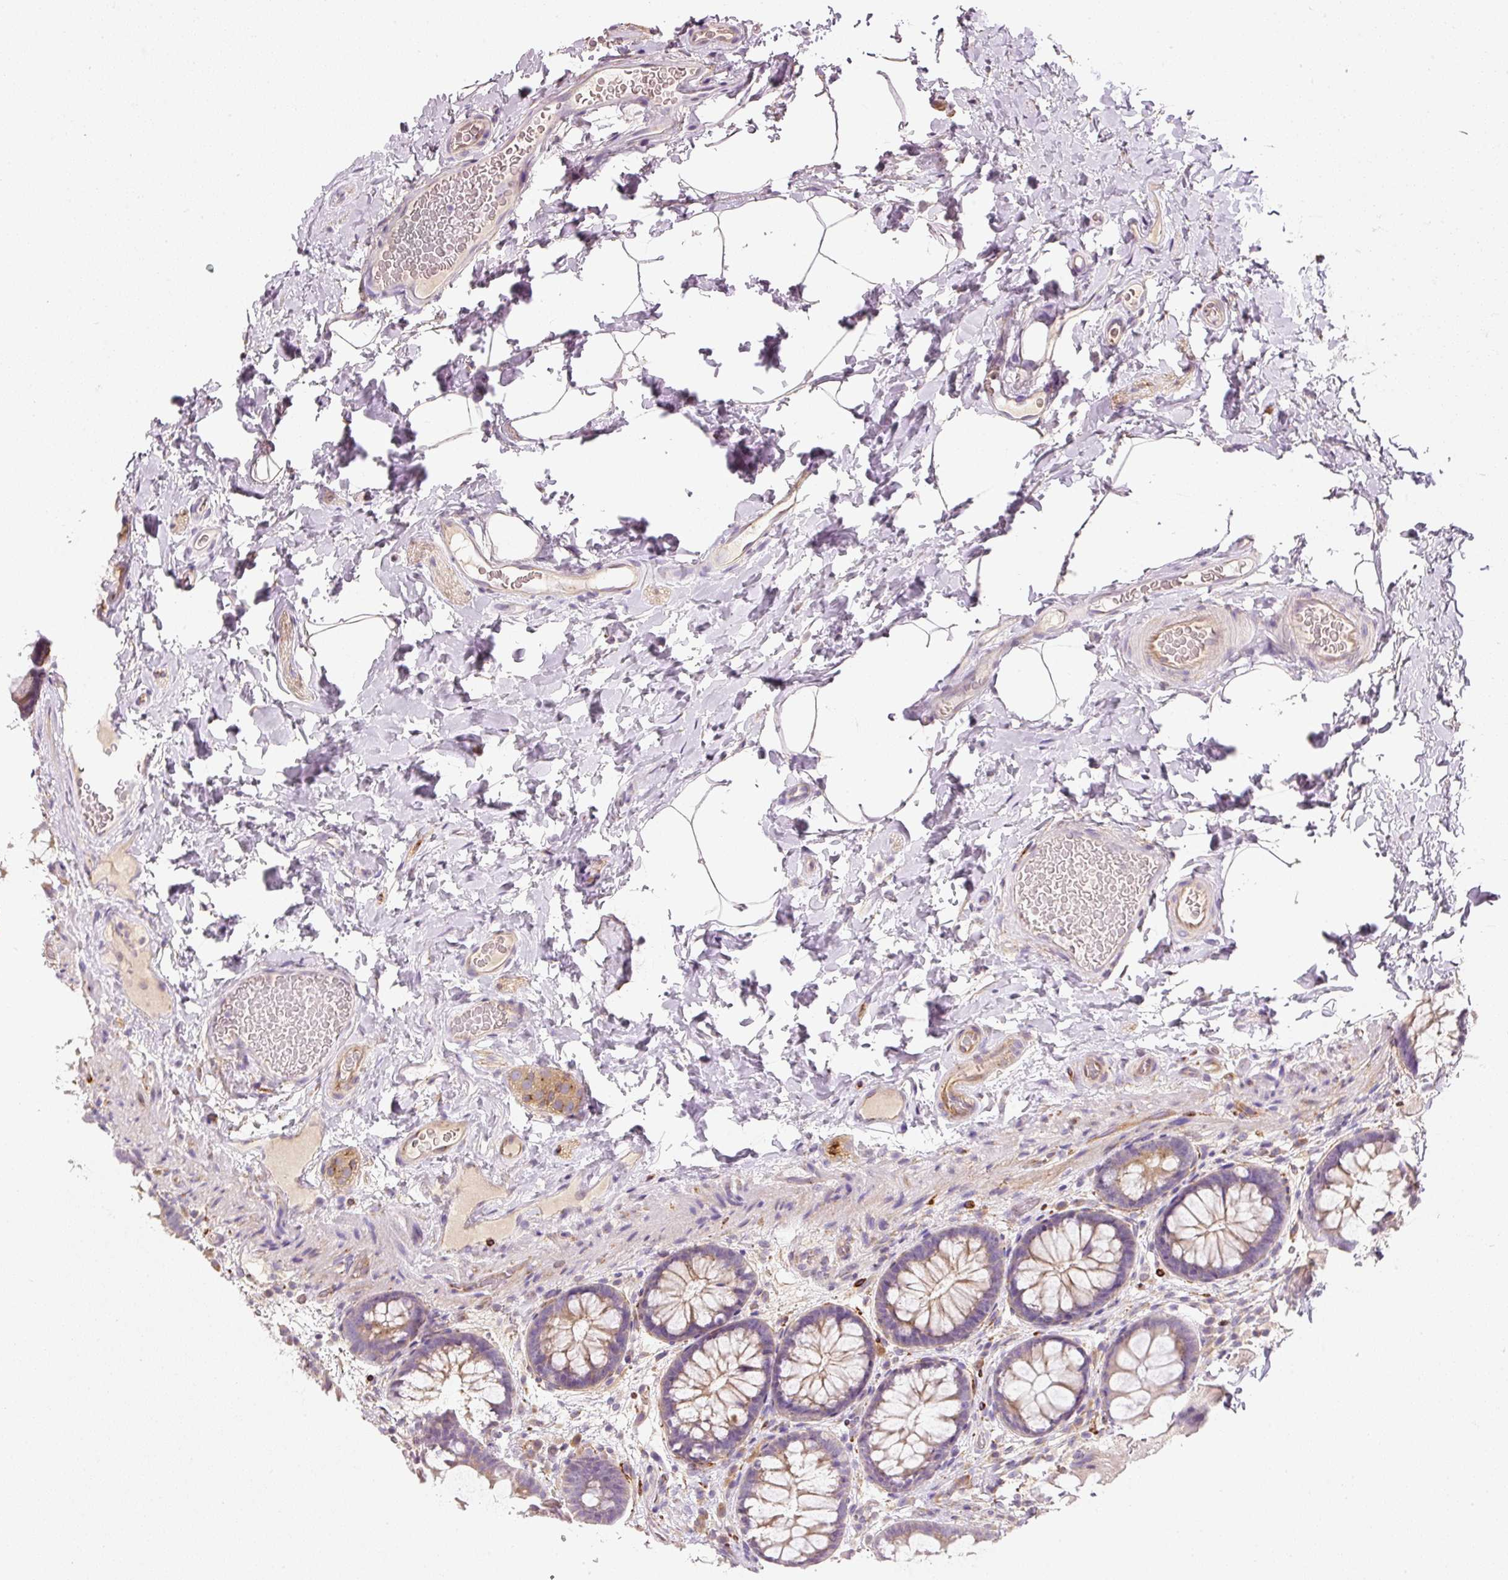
{"staining": {"intensity": "weak", "quantity": ">75%", "location": "cytoplasmic/membranous"}, "tissue": "colon", "cell_type": "Endothelial cells", "image_type": "normal", "snomed": [{"axis": "morphology", "description": "Normal tissue, NOS"}, {"axis": "topography", "description": "Colon"}], "caption": "This is an image of immunohistochemistry staining of normal colon, which shows weak expression in the cytoplasmic/membranous of endothelial cells.", "gene": "RNF167", "patient": {"sex": "male", "age": 46}}